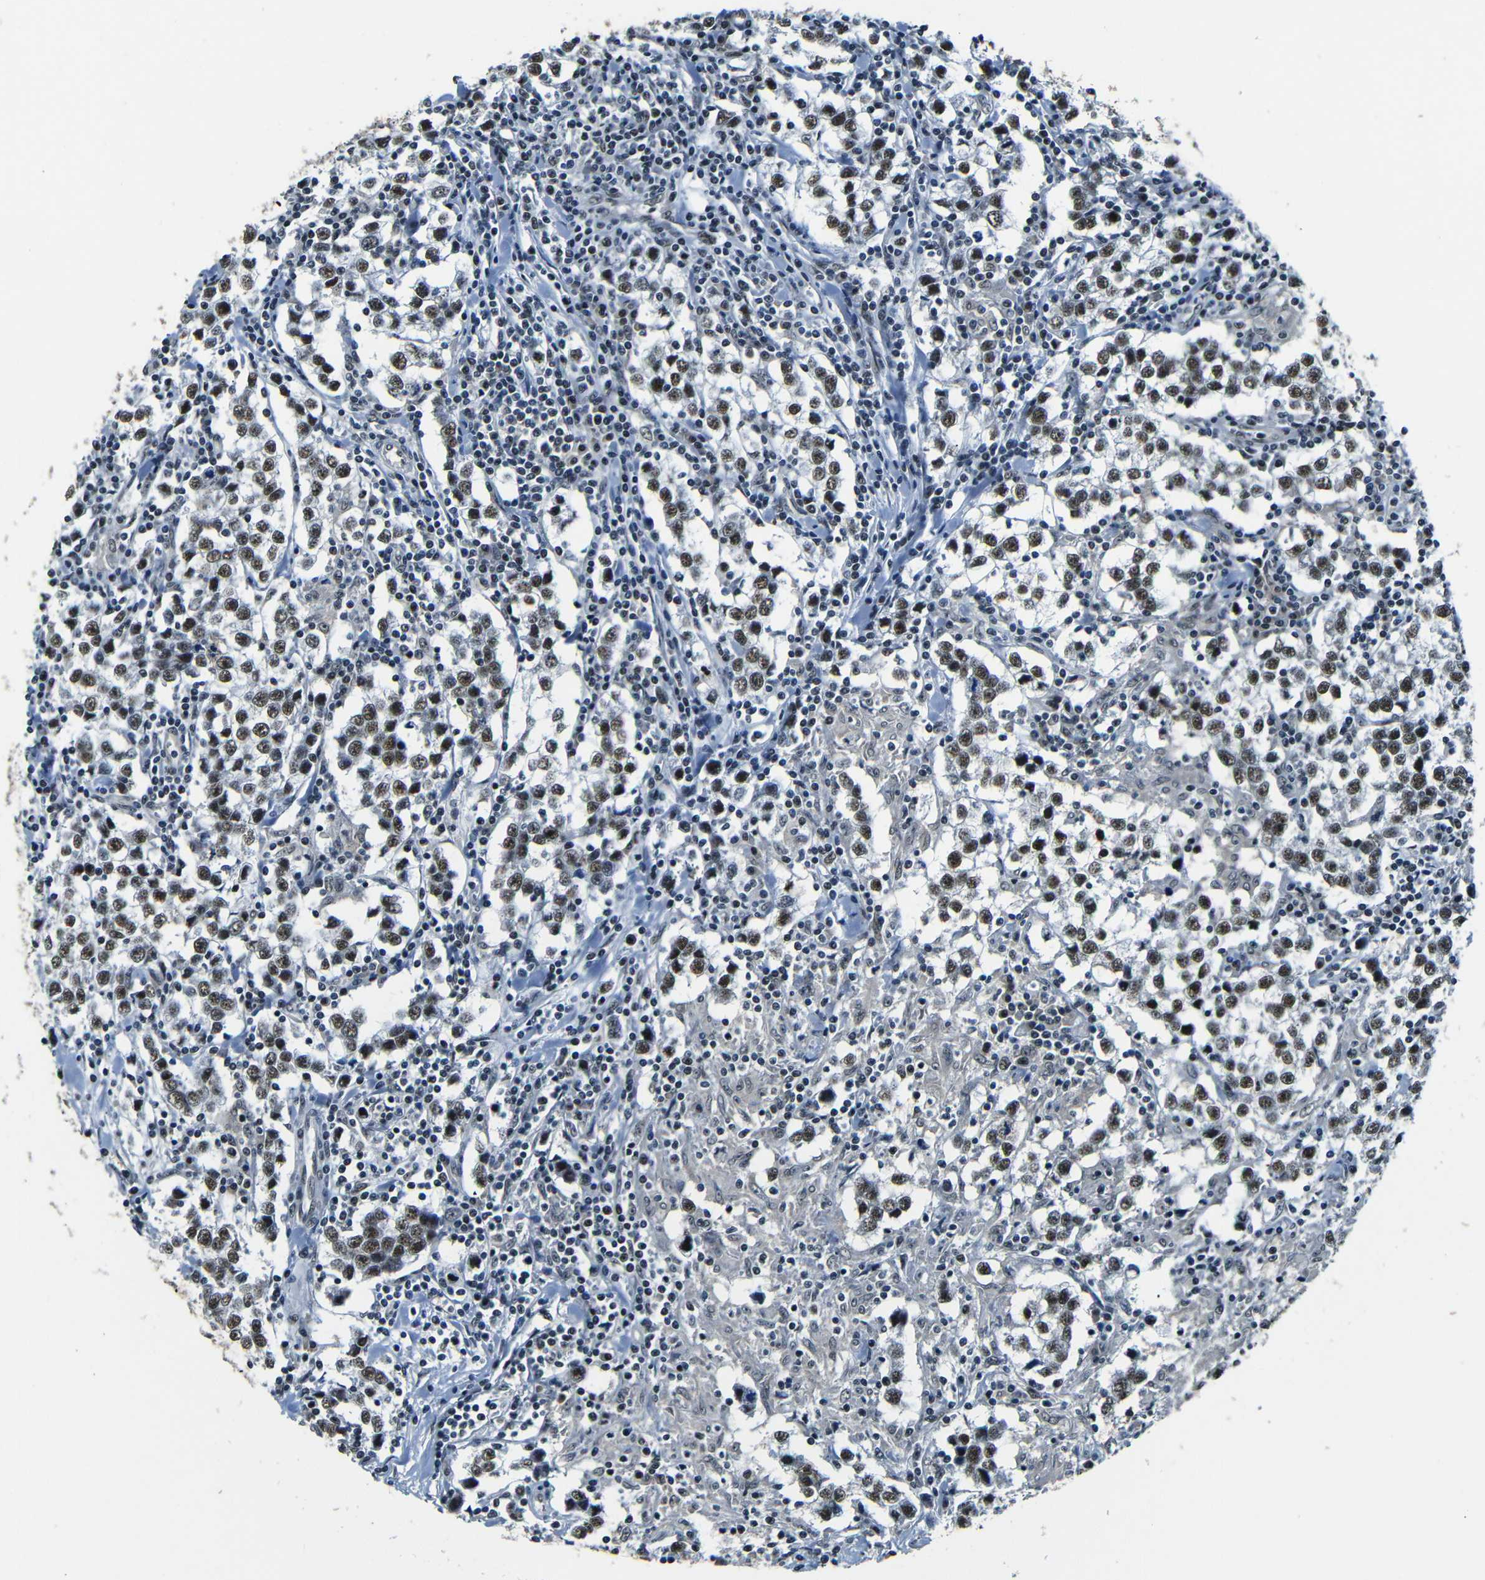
{"staining": {"intensity": "moderate", "quantity": ">75%", "location": "nuclear"}, "tissue": "testis cancer", "cell_type": "Tumor cells", "image_type": "cancer", "snomed": [{"axis": "morphology", "description": "Seminoma, NOS"}, {"axis": "morphology", "description": "Carcinoma, Embryonal, NOS"}, {"axis": "topography", "description": "Testis"}], "caption": "Immunohistochemistry (IHC) (DAB (3,3'-diaminobenzidine)) staining of testis cancer (embryonal carcinoma) reveals moderate nuclear protein positivity in about >75% of tumor cells.", "gene": "FOXD4", "patient": {"sex": "male", "age": 36}}